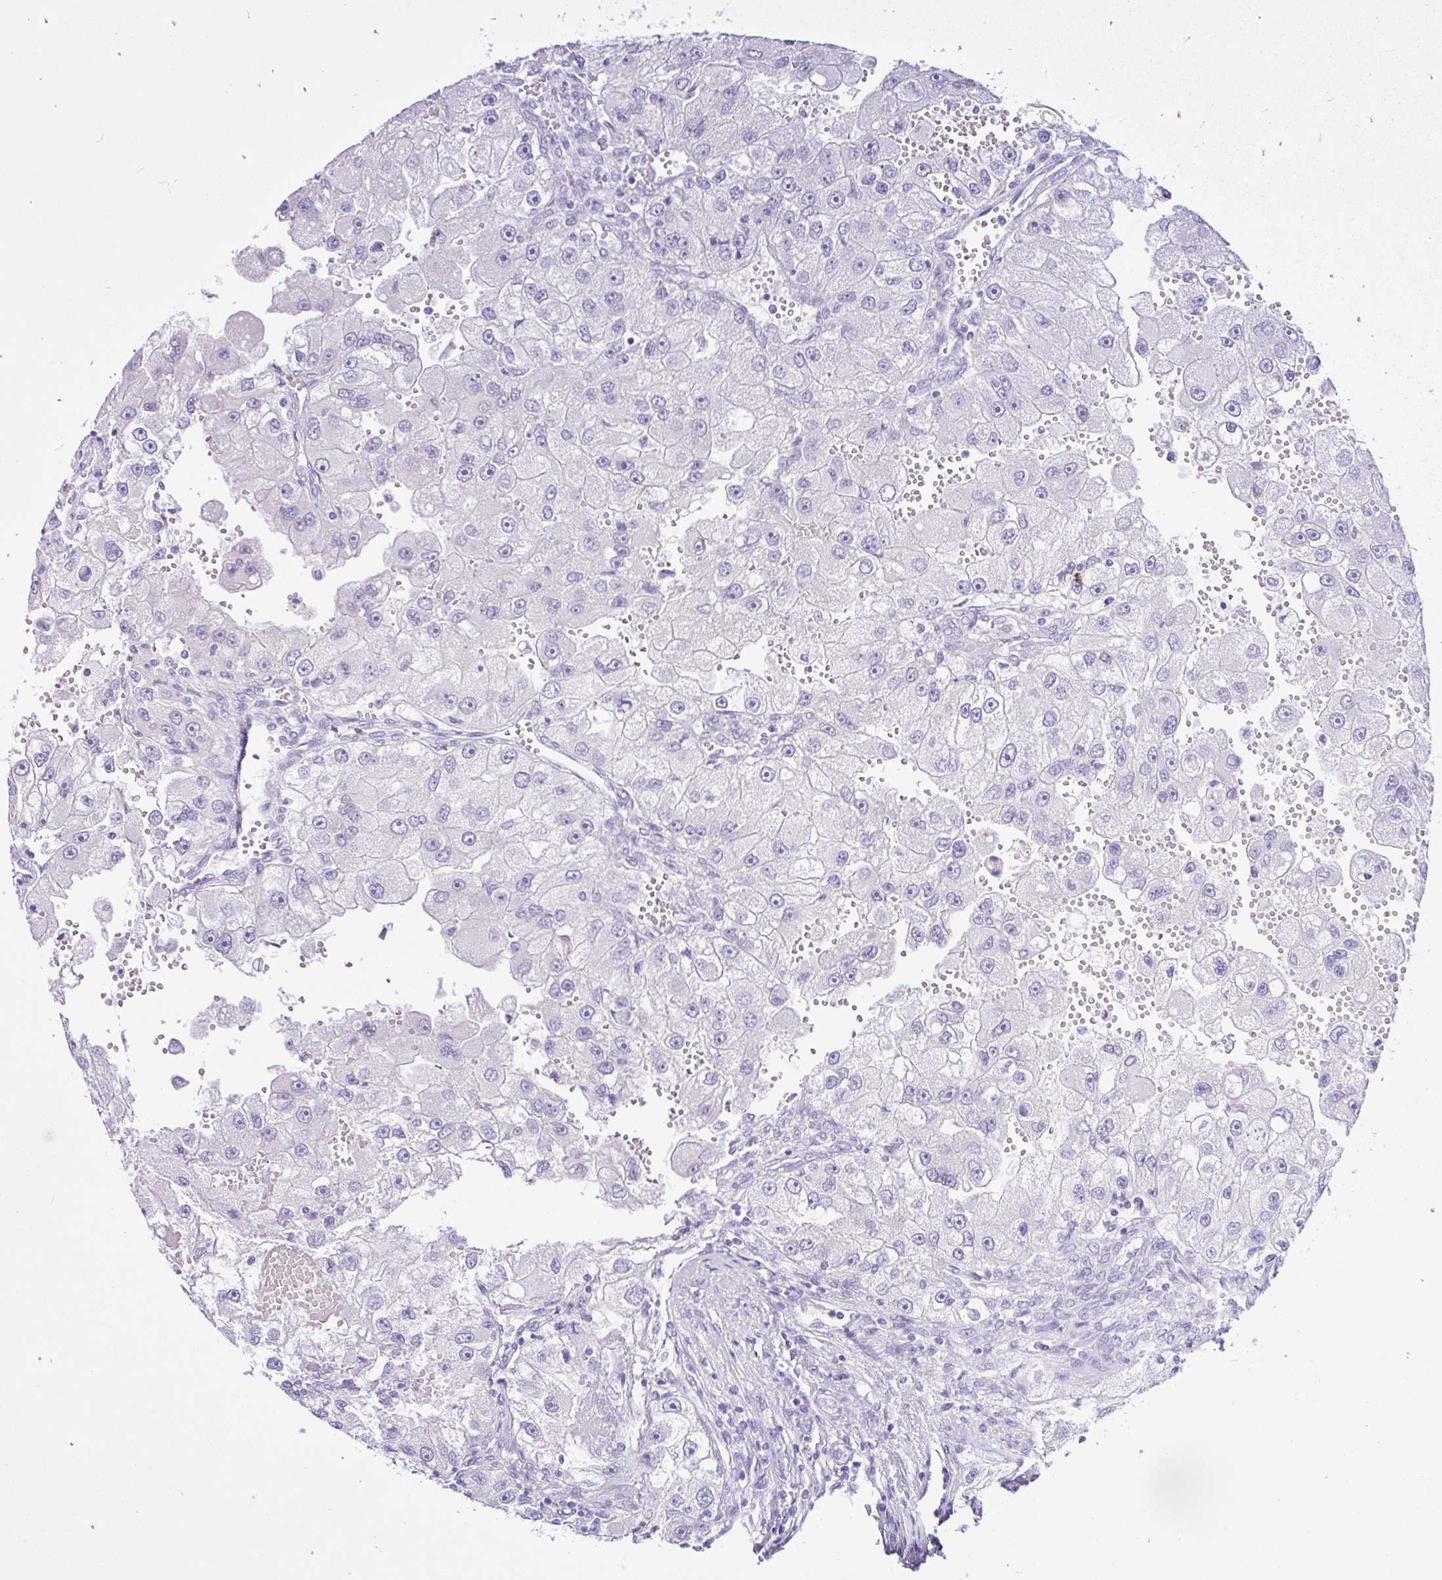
{"staining": {"intensity": "negative", "quantity": "none", "location": "none"}, "tissue": "renal cancer", "cell_type": "Tumor cells", "image_type": "cancer", "snomed": [{"axis": "morphology", "description": "Adenocarcinoma, NOS"}, {"axis": "topography", "description": "Kidney"}], "caption": "Immunohistochemistry (IHC) of human renal adenocarcinoma displays no expression in tumor cells.", "gene": "CYP19A1", "patient": {"sex": "male", "age": 63}}